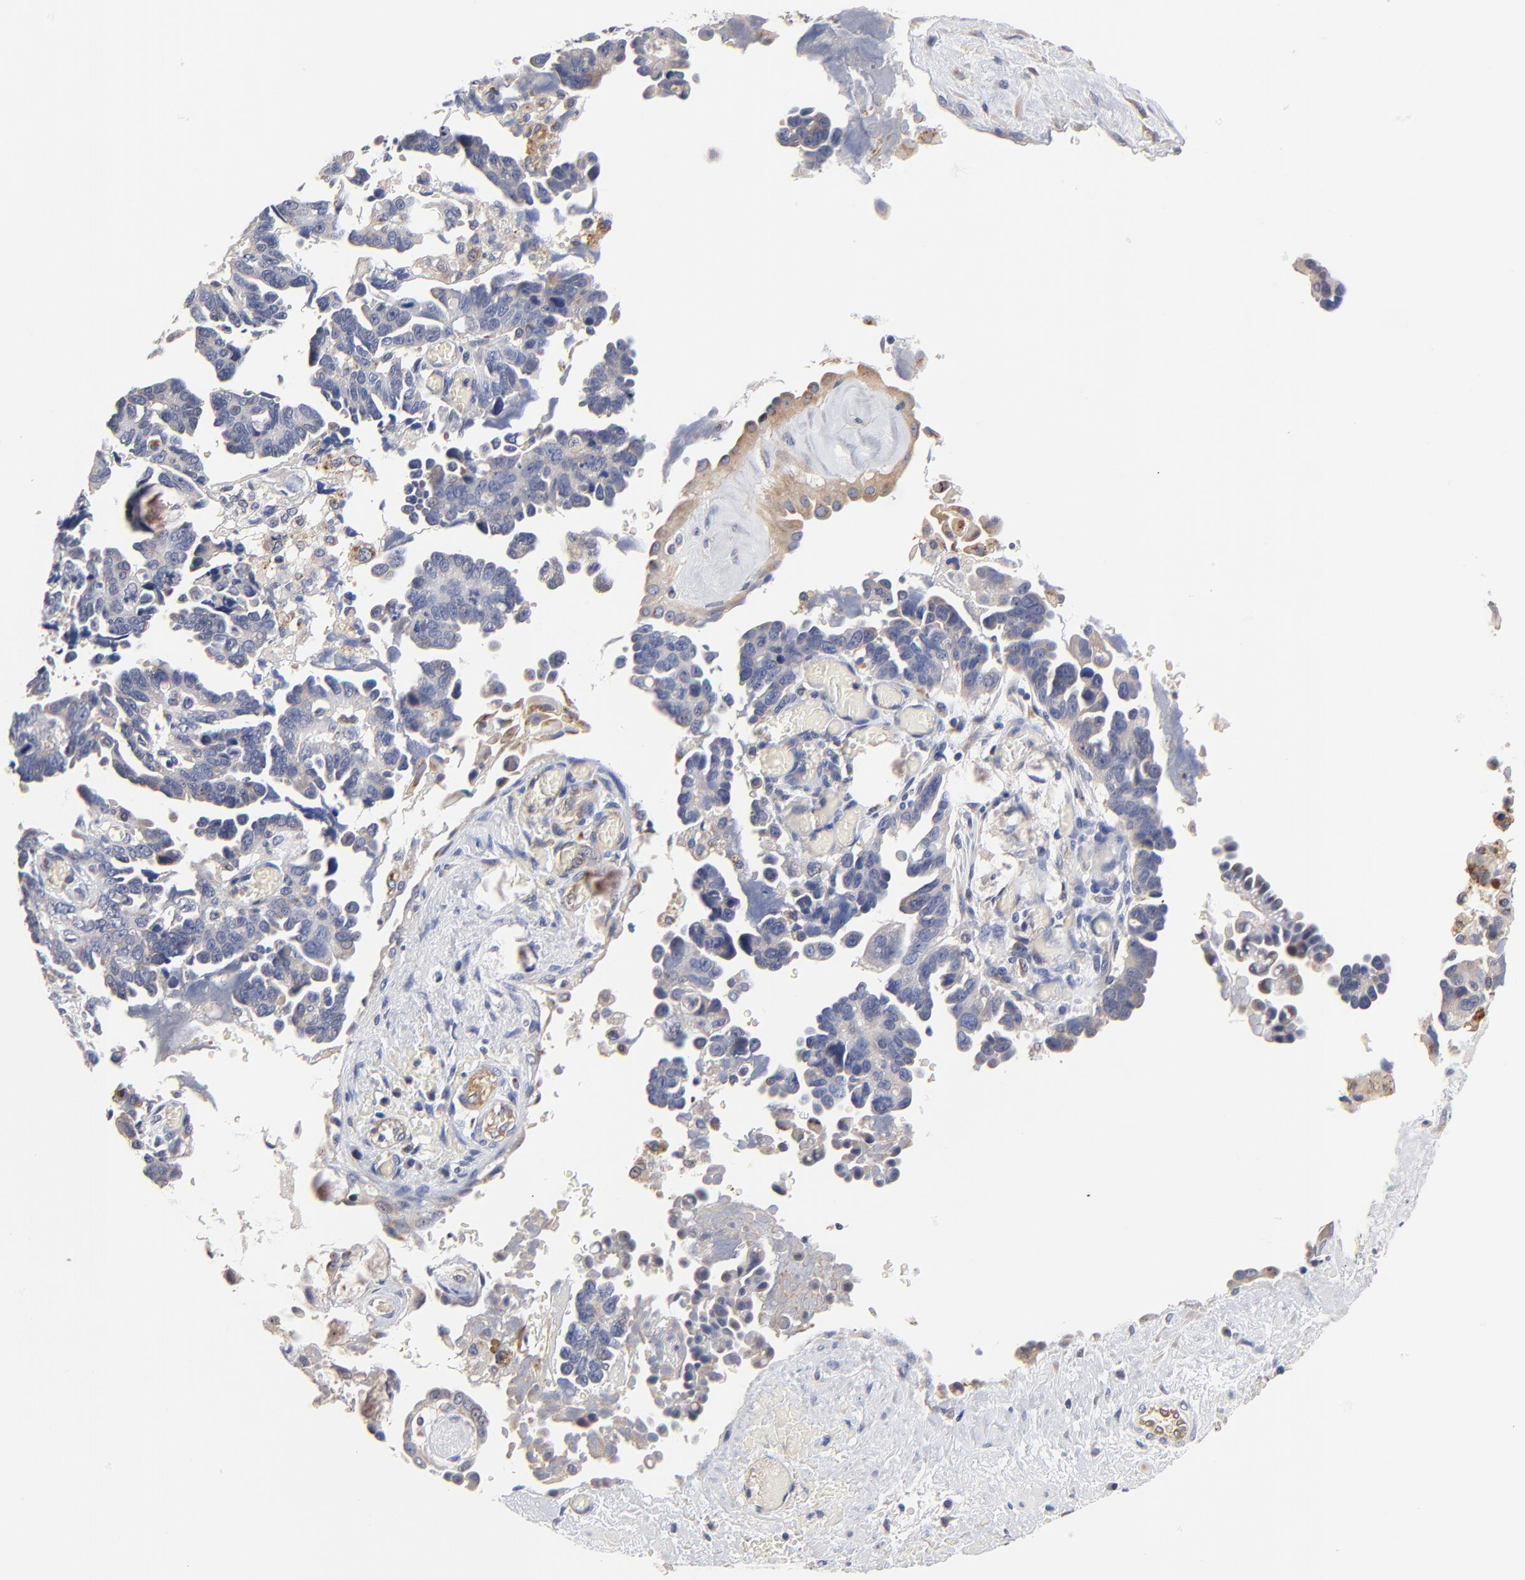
{"staining": {"intensity": "weak", "quantity": "<25%", "location": "cytoplasmic/membranous"}, "tissue": "ovarian cancer", "cell_type": "Tumor cells", "image_type": "cancer", "snomed": [{"axis": "morphology", "description": "Cystadenocarcinoma, serous, NOS"}, {"axis": "topography", "description": "Ovary"}], "caption": "Tumor cells are negative for brown protein staining in ovarian cancer. (DAB (3,3'-diaminobenzidine) IHC with hematoxylin counter stain).", "gene": "FBXL2", "patient": {"sex": "female", "age": 63}}